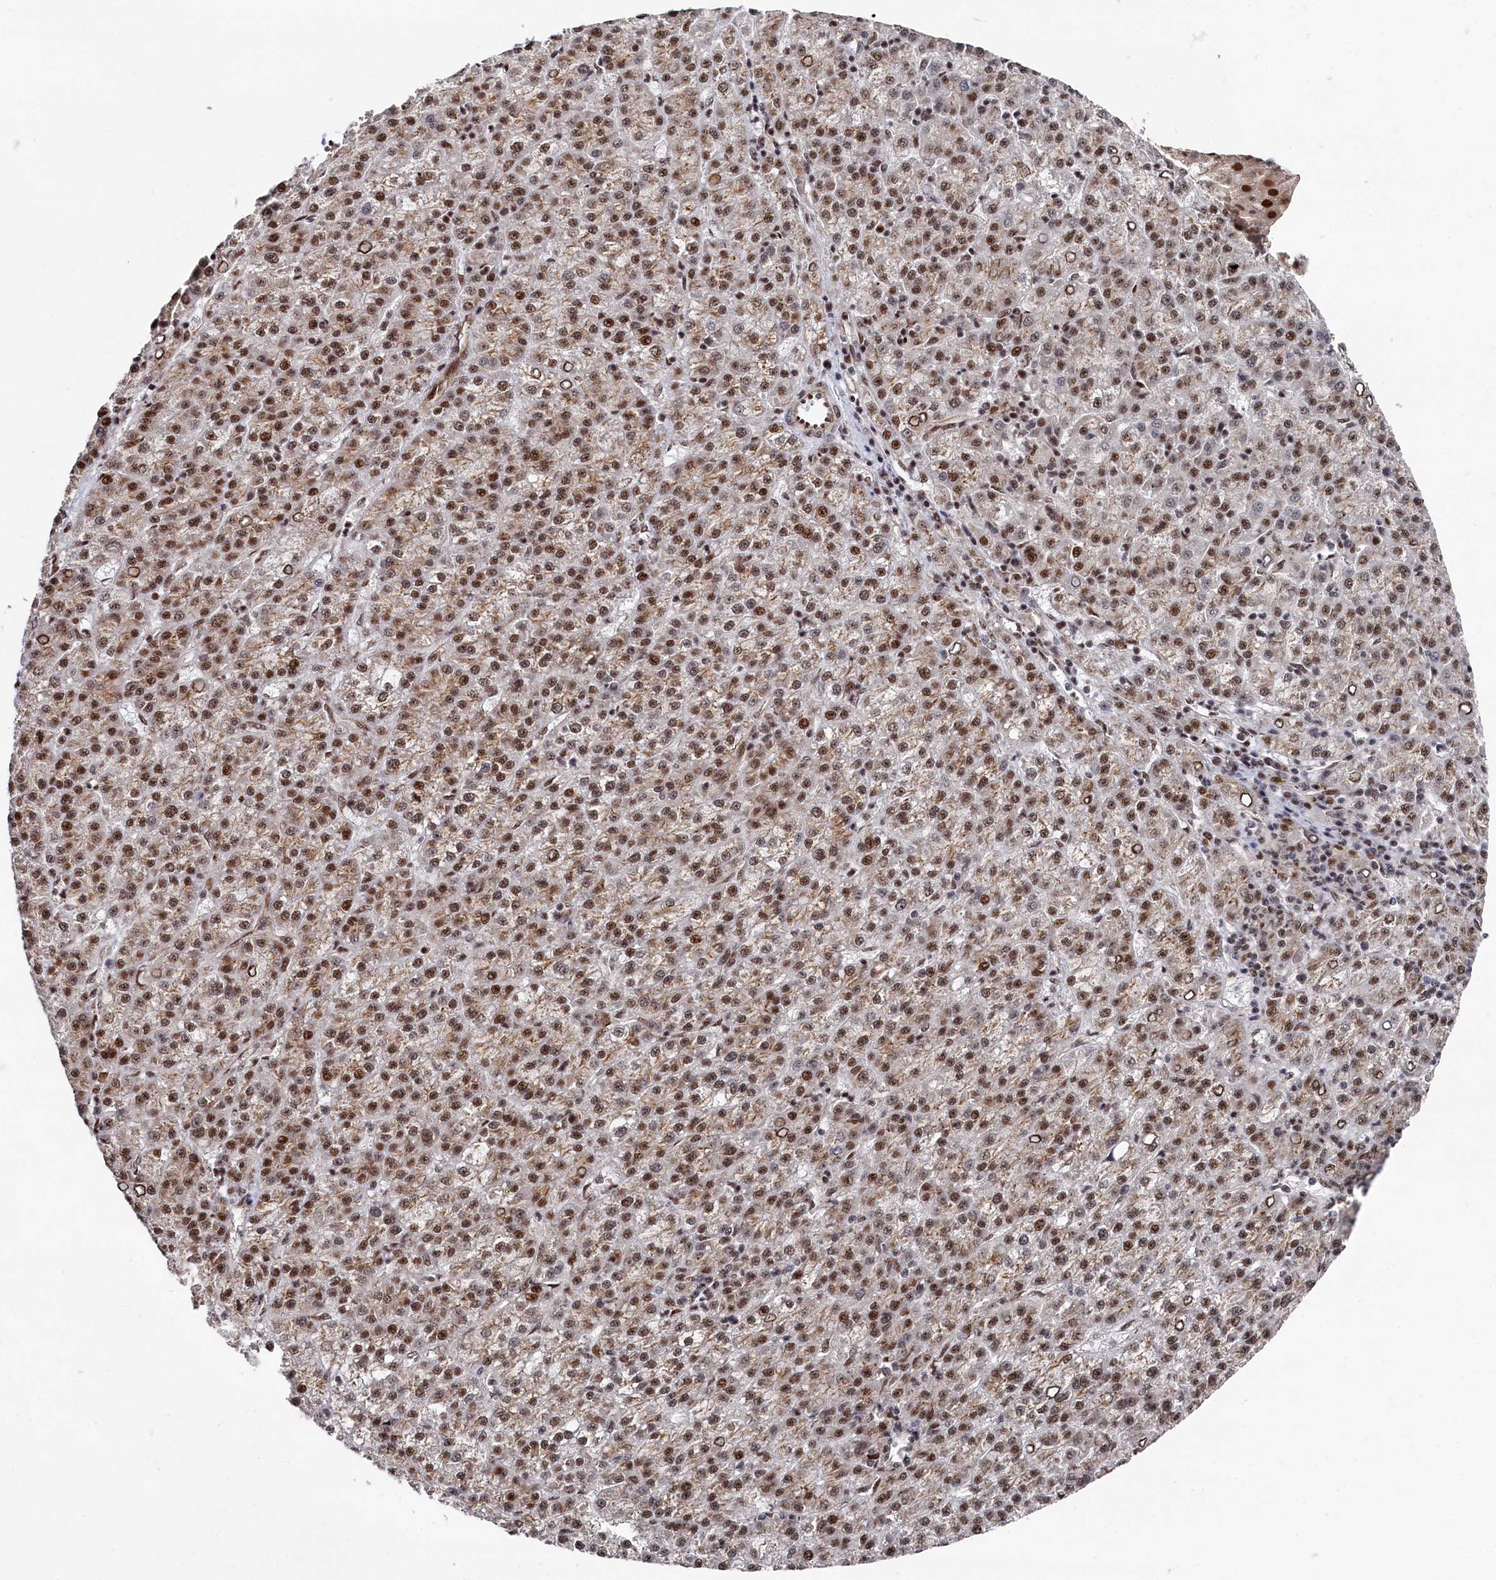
{"staining": {"intensity": "moderate", "quantity": ">75%", "location": "cytoplasmic/membranous,nuclear"}, "tissue": "liver cancer", "cell_type": "Tumor cells", "image_type": "cancer", "snomed": [{"axis": "morphology", "description": "Carcinoma, Hepatocellular, NOS"}, {"axis": "topography", "description": "Liver"}], "caption": "Liver hepatocellular carcinoma was stained to show a protein in brown. There is medium levels of moderate cytoplasmic/membranous and nuclear staining in approximately >75% of tumor cells.", "gene": "BUB3", "patient": {"sex": "female", "age": 58}}